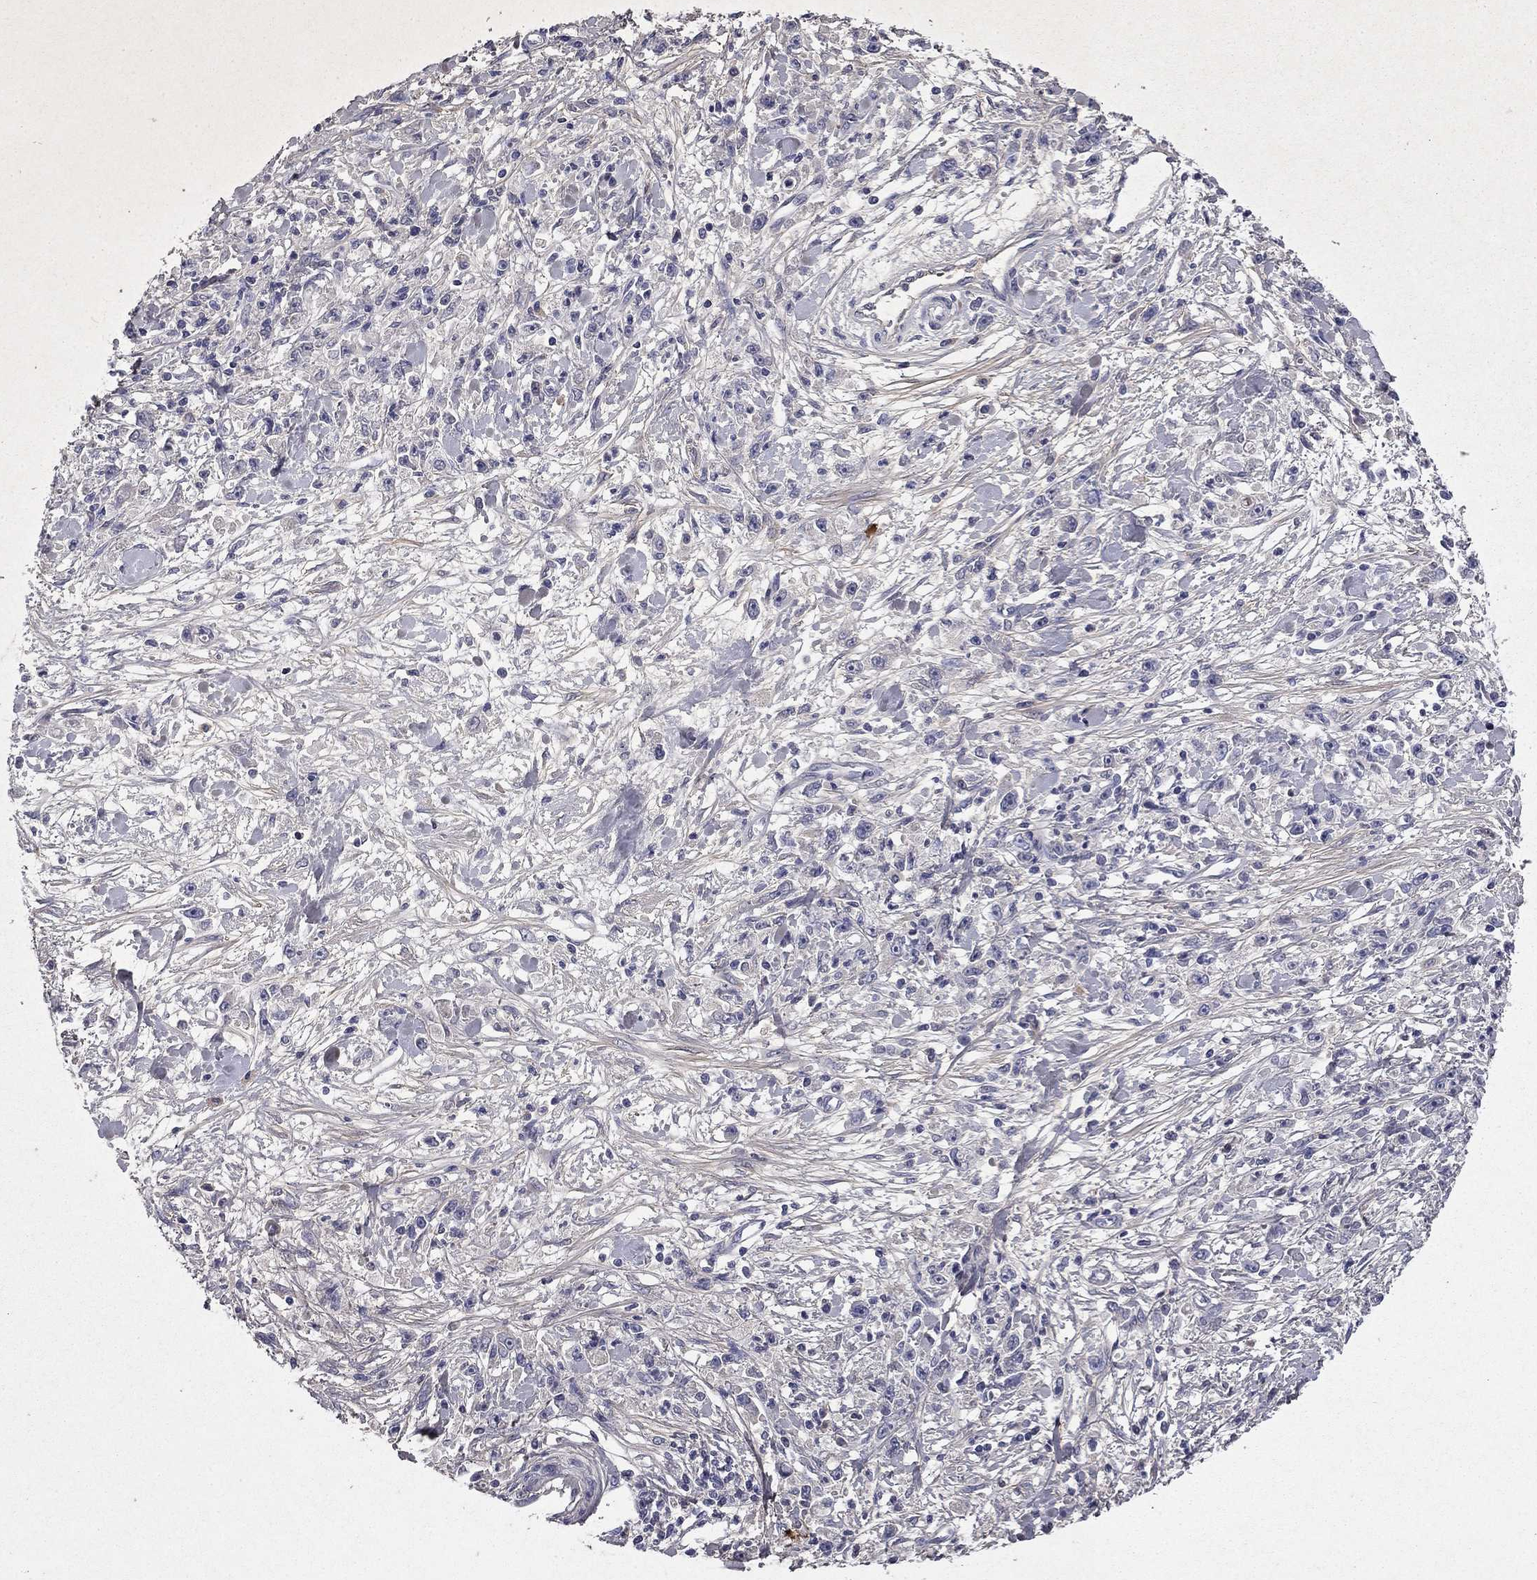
{"staining": {"intensity": "negative", "quantity": "none", "location": "none"}, "tissue": "stomach cancer", "cell_type": "Tumor cells", "image_type": "cancer", "snomed": [{"axis": "morphology", "description": "Adenocarcinoma, NOS"}, {"axis": "topography", "description": "Stomach"}], "caption": "Tumor cells show no significant protein positivity in stomach cancer.", "gene": "COL2A1", "patient": {"sex": "female", "age": 59}}